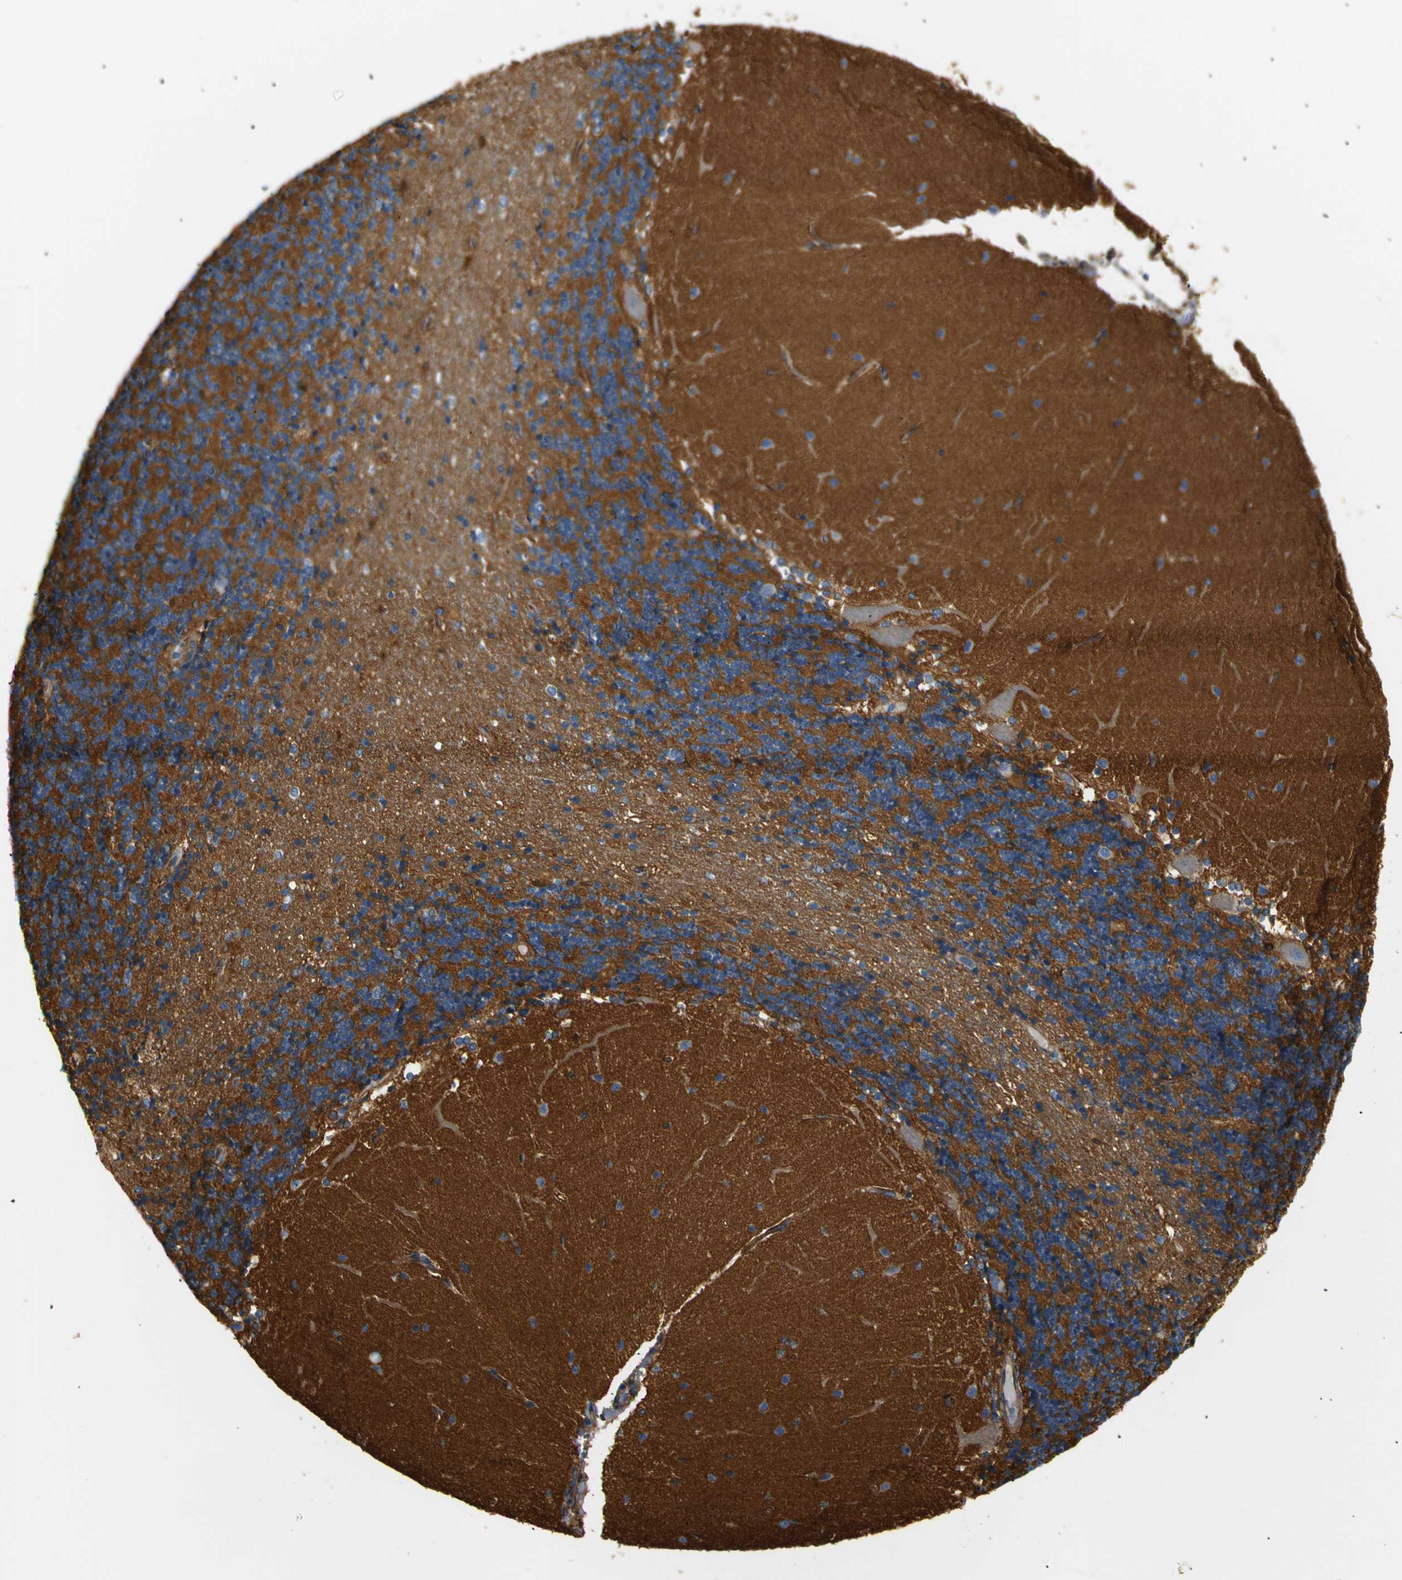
{"staining": {"intensity": "moderate", "quantity": ">75%", "location": "cytoplasmic/membranous"}, "tissue": "cerebellum", "cell_type": "Cells in granular layer", "image_type": "normal", "snomed": [{"axis": "morphology", "description": "Normal tissue, NOS"}, {"axis": "topography", "description": "Cerebellum"}], "caption": "Cells in granular layer show medium levels of moderate cytoplasmic/membranous positivity in approximately >75% of cells in unremarkable human cerebellum. The protein is stained brown, and the nuclei are stained in blue (DAB (3,3'-diaminobenzidine) IHC with brightfield microscopy, high magnification).", "gene": "SPTBN1", "patient": {"sex": "female", "age": 54}}